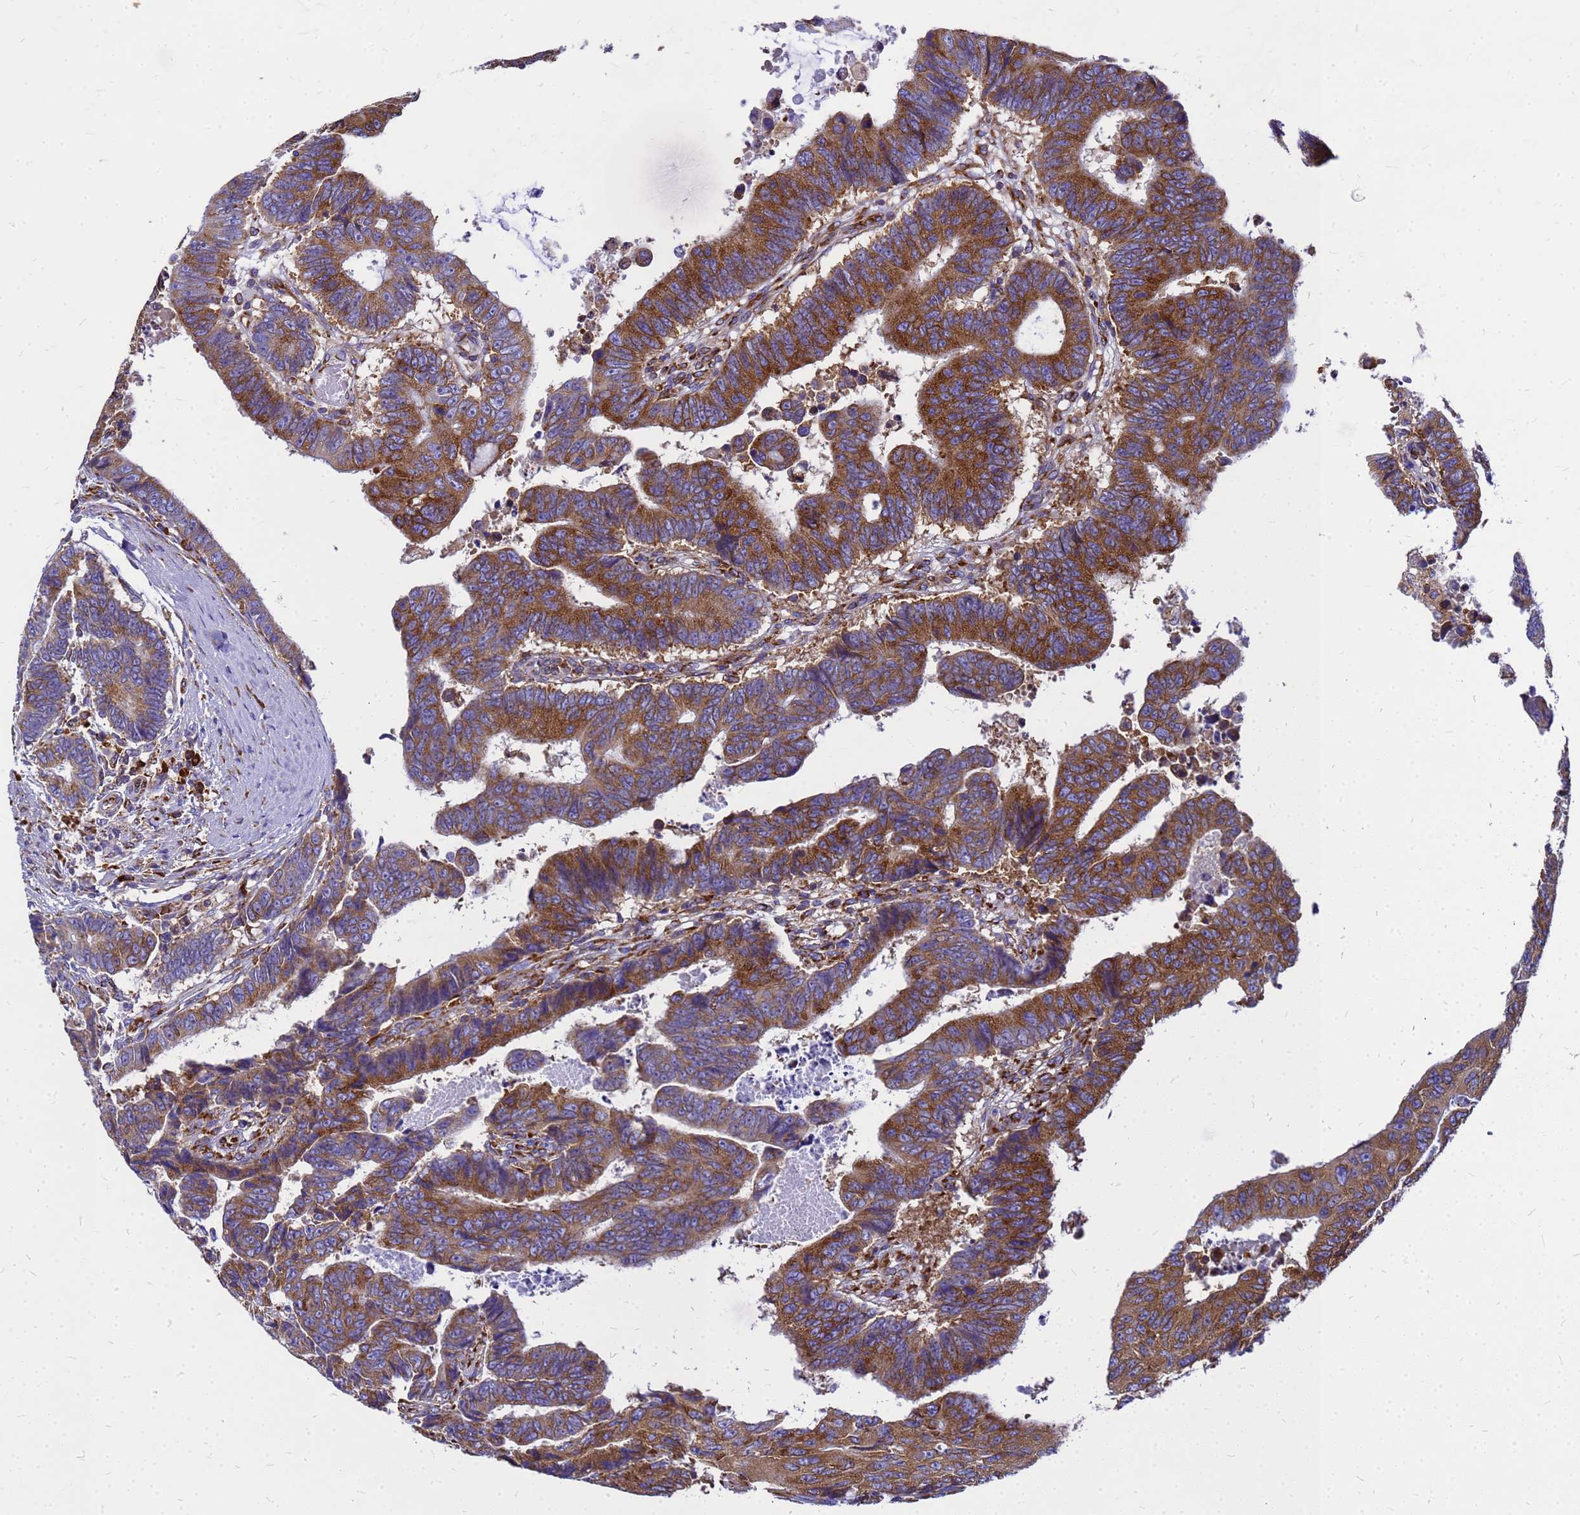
{"staining": {"intensity": "strong", "quantity": ">75%", "location": "cytoplasmic/membranous"}, "tissue": "colorectal cancer", "cell_type": "Tumor cells", "image_type": "cancer", "snomed": [{"axis": "morphology", "description": "Adenocarcinoma, NOS"}, {"axis": "topography", "description": "Rectum"}], "caption": "Protein staining by IHC displays strong cytoplasmic/membranous expression in approximately >75% of tumor cells in colorectal cancer.", "gene": "EEF1D", "patient": {"sex": "male", "age": 84}}